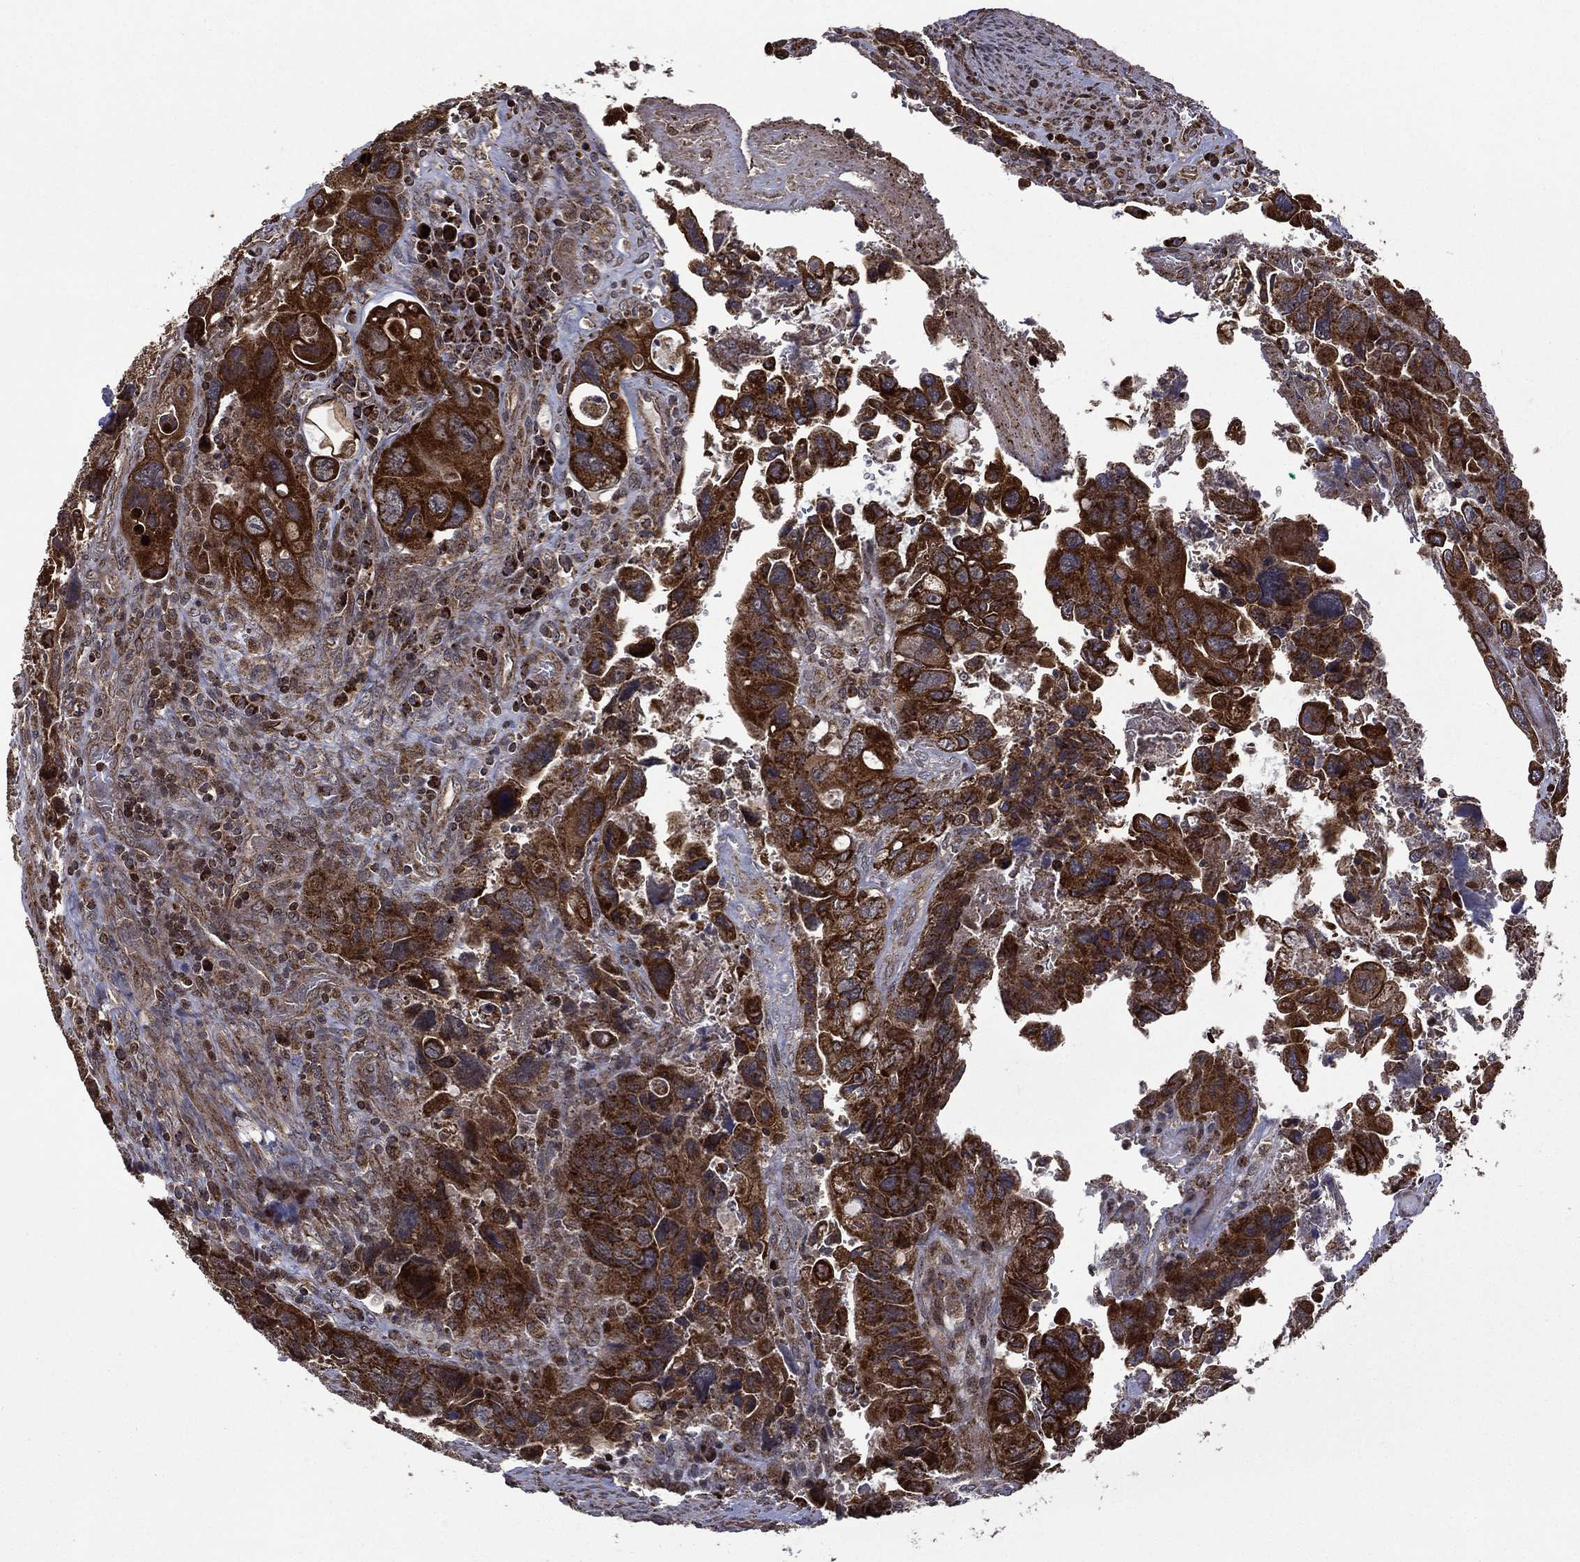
{"staining": {"intensity": "strong", "quantity": ">75%", "location": "cytoplasmic/membranous"}, "tissue": "colorectal cancer", "cell_type": "Tumor cells", "image_type": "cancer", "snomed": [{"axis": "morphology", "description": "Adenocarcinoma, NOS"}, {"axis": "topography", "description": "Rectum"}], "caption": "Protein staining shows strong cytoplasmic/membranous positivity in approximately >75% of tumor cells in colorectal cancer.", "gene": "GIMAP6", "patient": {"sex": "male", "age": 62}}